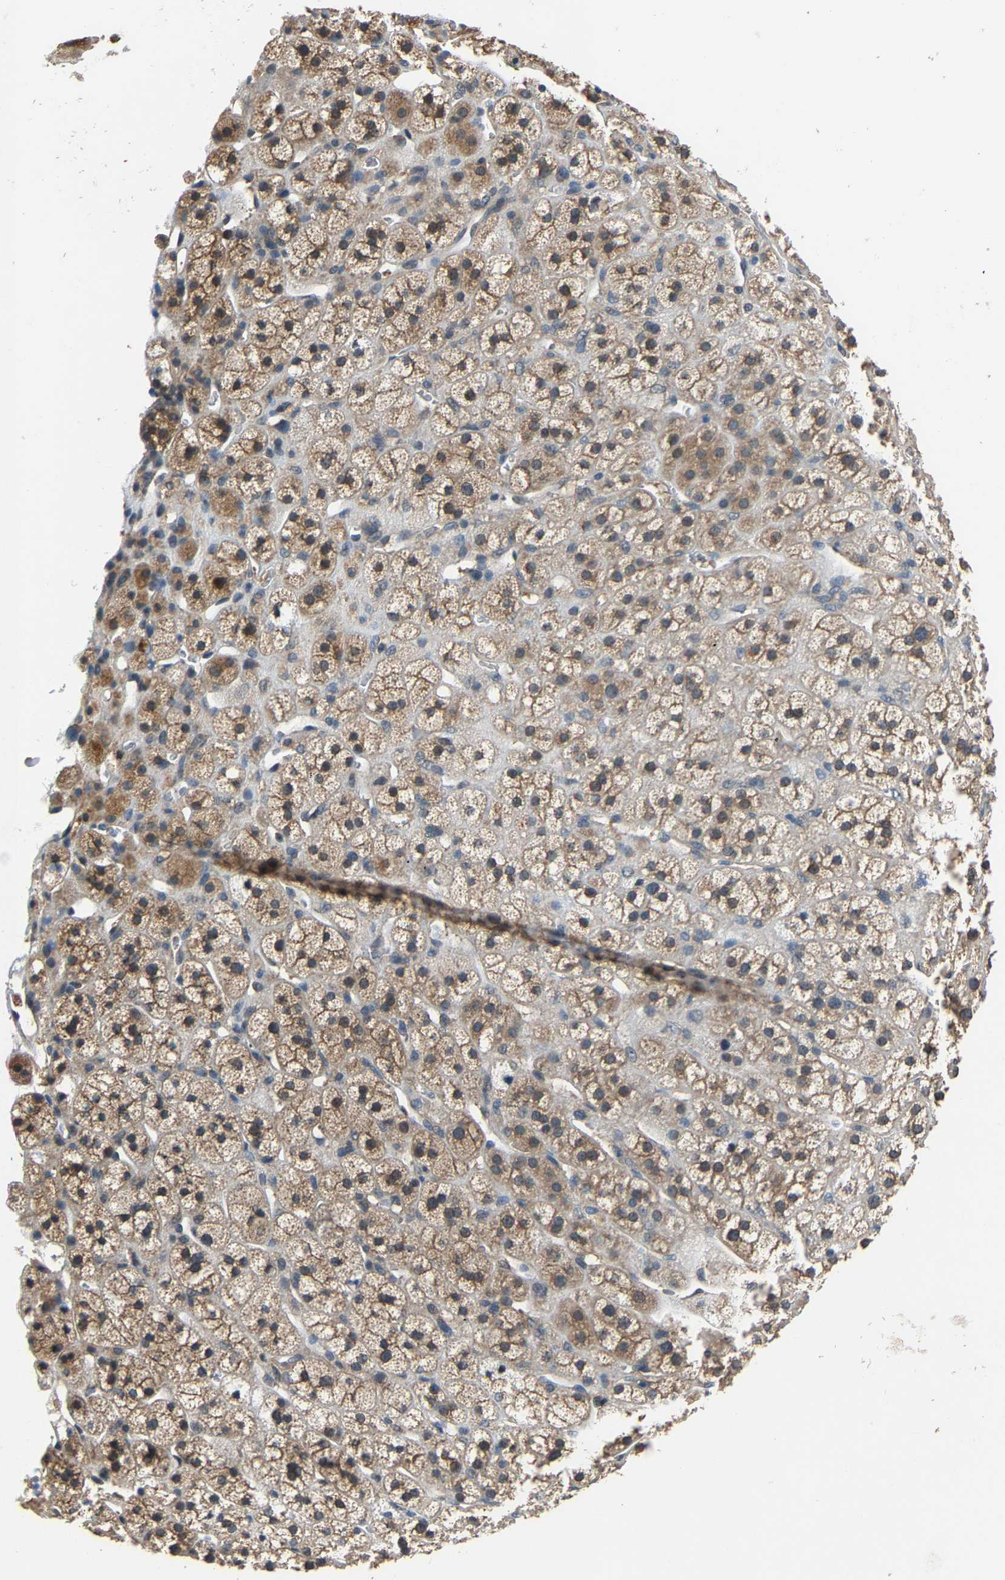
{"staining": {"intensity": "moderate", "quantity": ">75%", "location": "cytoplasmic/membranous"}, "tissue": "adrenal gland", "cell_type": "Glandular cells", "image_type": "normal", "snomed": [{"axis": "morphology", "description": "Normal tissue, NOS"}, {"axis": "topography", "description": "Adrenal gland"}], "caption": "Glandular cells display moderate cytoplasmic/membranous expression in approximately >75% of cells in unremarkable adrenal gland.", "gene": "ABCC9", "patient": {"sex": "male", "age": 56}}